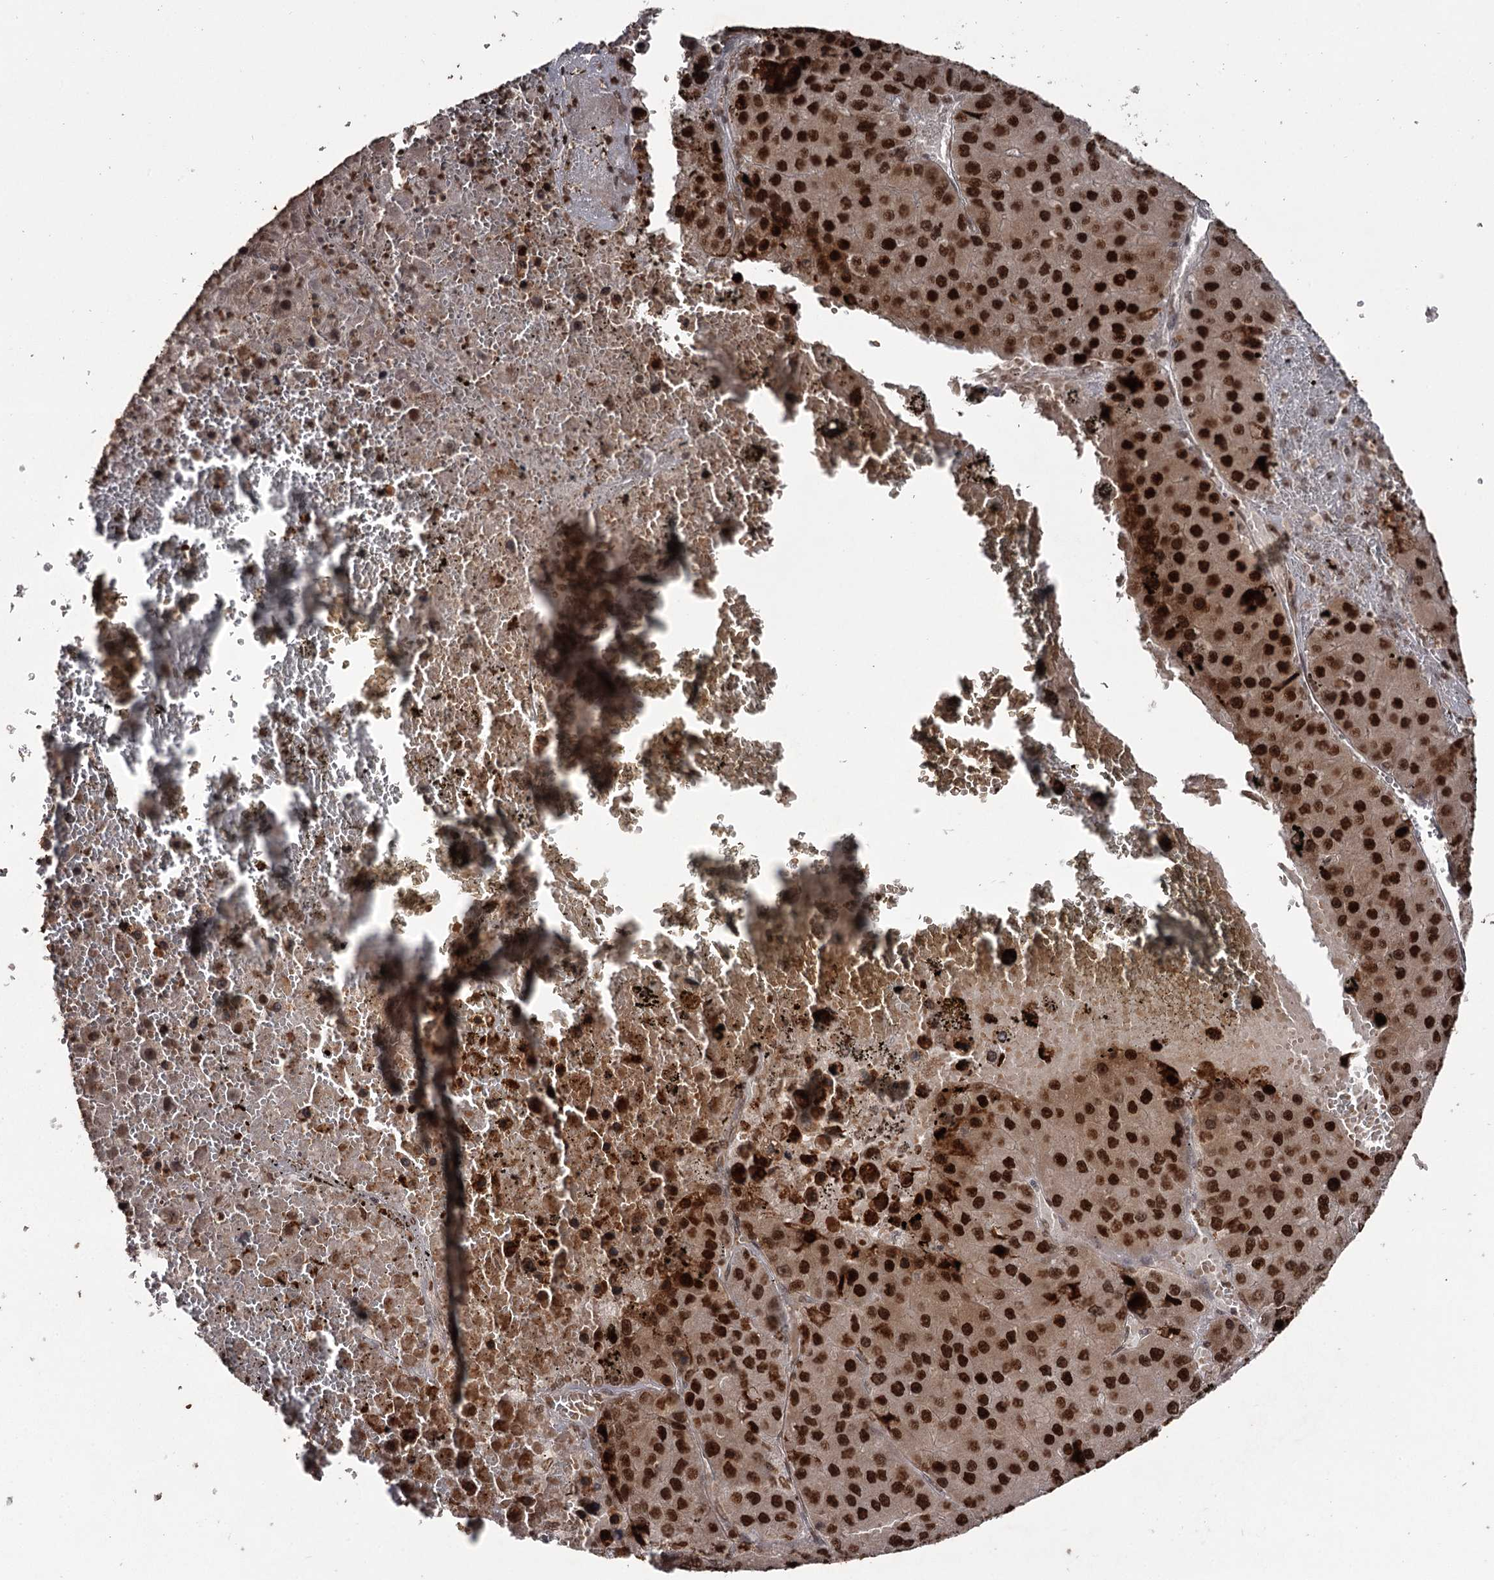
{"staining": {"intensity": "strong", "quantity": ">75%", "location": "nuclear"}, "tissue": "liver cancer", "cell_type": "Tumor cells", "image_type": "cancer", "snomed": [{"axis": "morphology", "description": "Carcinoma, Hepatocellular, NOS"}, {"axis": "topography", "description": "Liver"}], "caption": "A high amount of strong nuclear expression is appreciated in about >75% of tumor cells in liver cancer (hepatocellular carcinoma) tissue. Ihc stains the protein of interest in brown and the nuclei are stained blue.", "gene": "THYN1", "patient": {"sex": "female", "age": 73}}